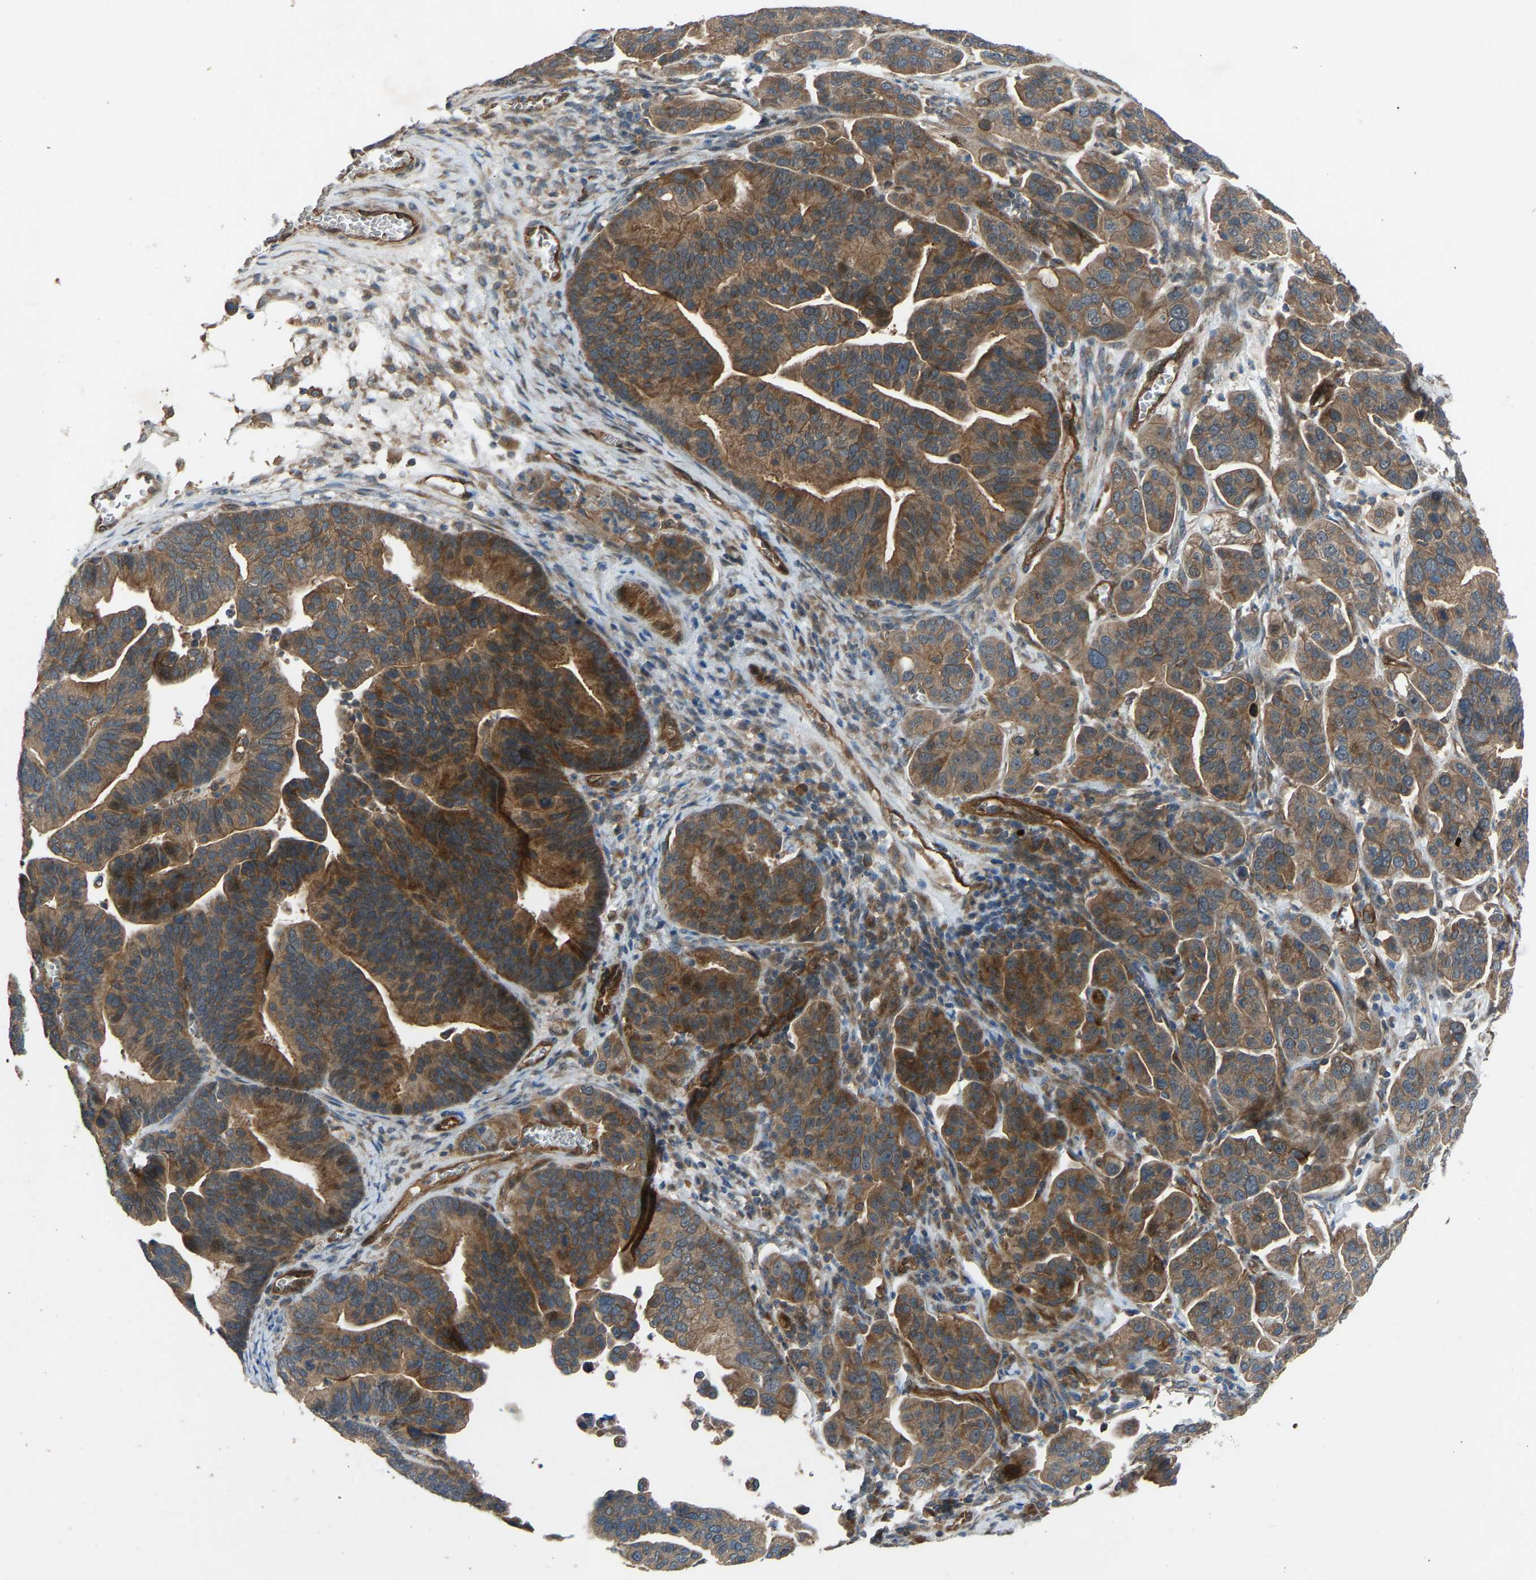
{"staining": {"intensity": "moderate", "quantity": ">75%", "location": "cytoplasmic/membranous"}, "tissue": "ovarian cancer", "cell_type": "Tumor cells", "image_type": "cancer", "snomed": [{"axis": "morphology", "description": "Cystadenocarcinoma, serous, NOS"}, {"axis": "topography", "description": "Ovary"}], "caption": "IHC micrograph of neoplastic tissue: human serous cystadenocarcinoma (ovarian) stained using immunohistochemistry (IHC) demonstrates medium levels of moderate protein expression localized specifically in the cytoplasmic/membranous of tumor cells, appearing as a cytoplasmic/membranous brown color.", "gene": "GAS2L1", "patient": {"sex": "female", "age": 56}}